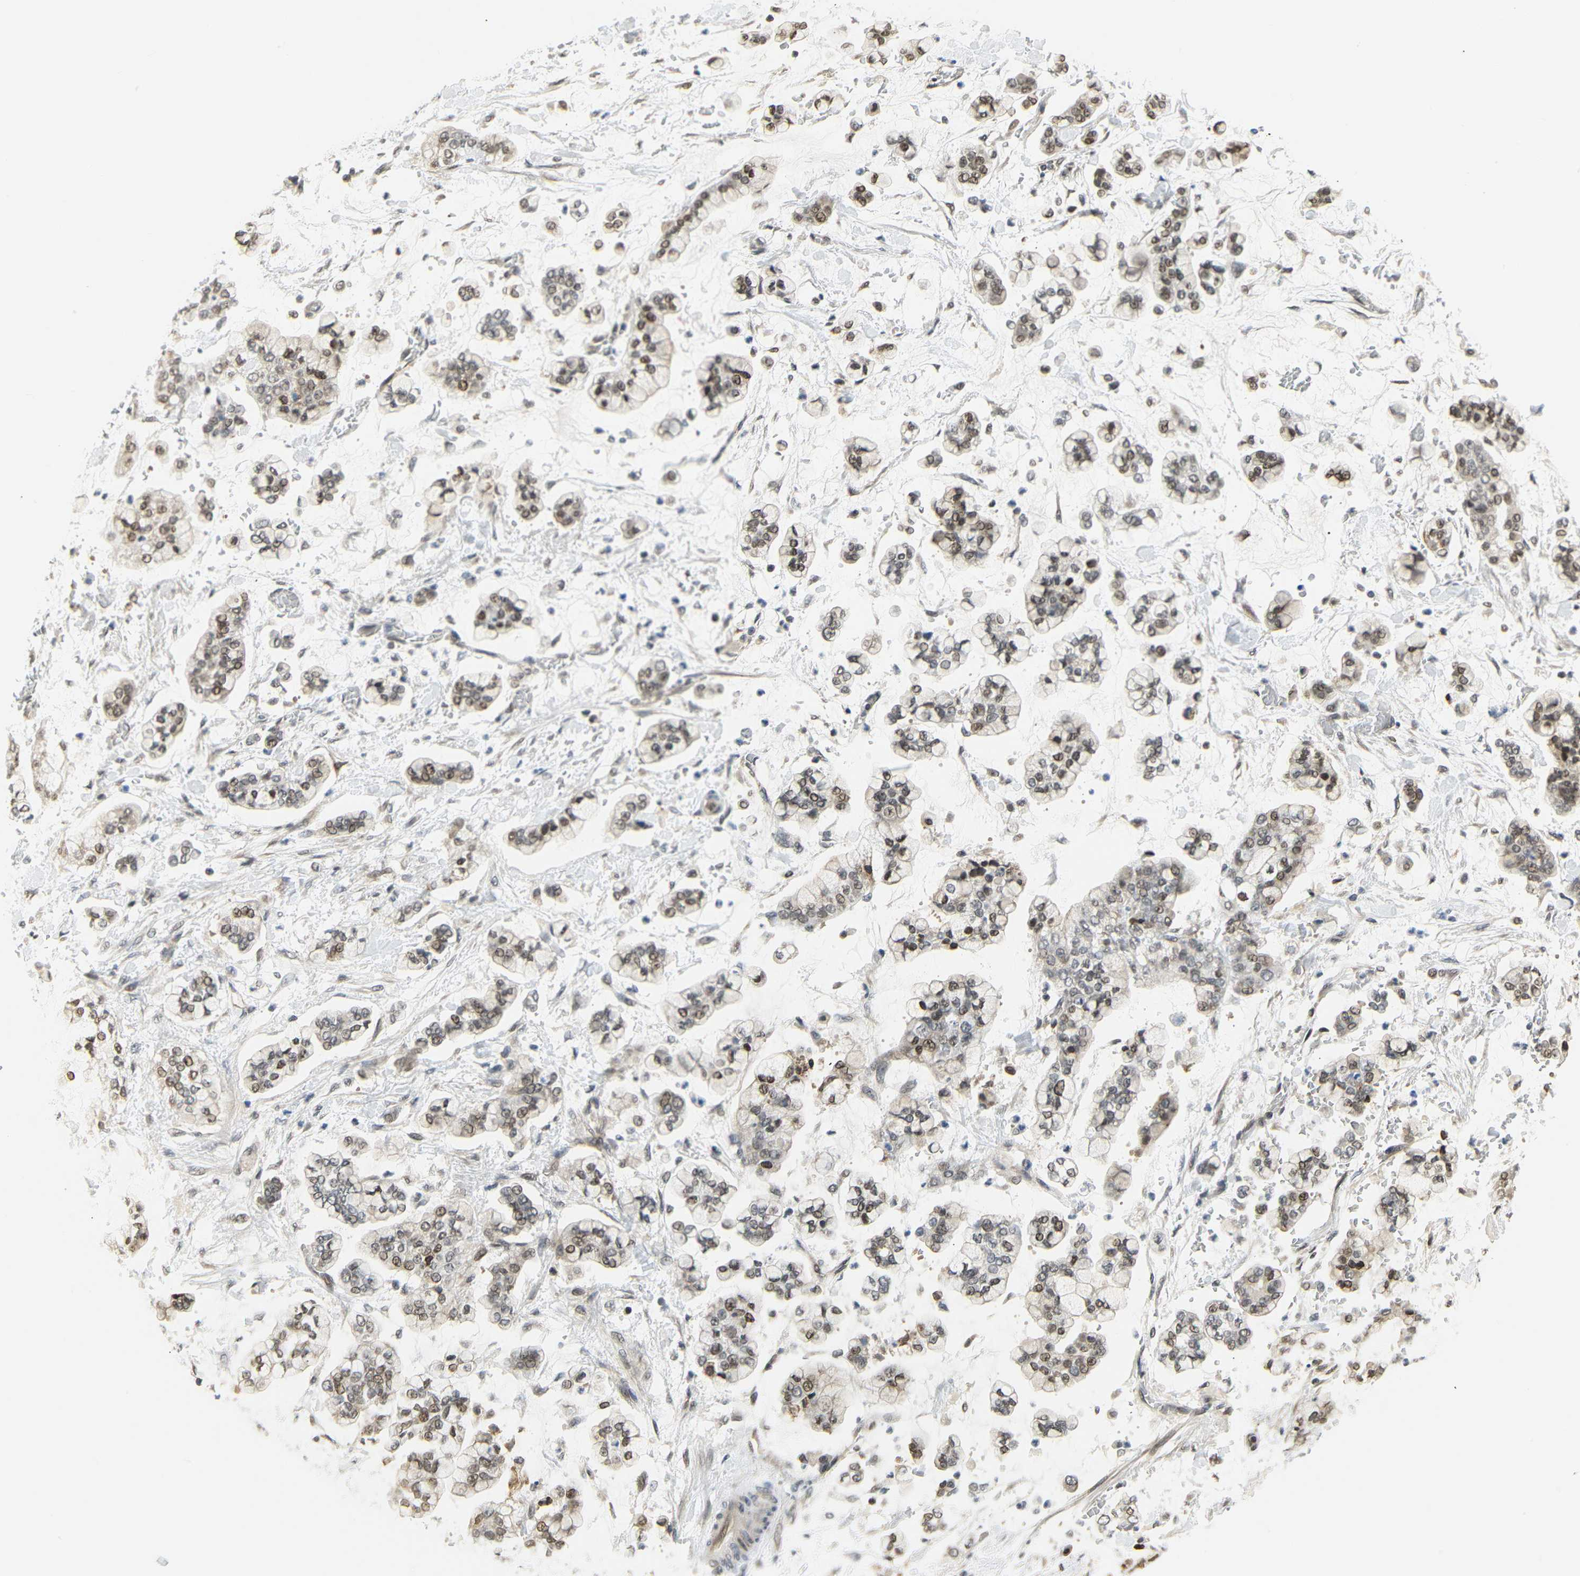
{"staining": {"intensity": "moderate", "quantity": ">75%", "location": "nuclear"}, "tissue": "stomach cancer", "cell_type": "Tumor cells", "image_type": "cancer", "snomed": [{"axis": "morphology", "description": "Normal tissue, NOS"}, {"axis": "morphology", "description": "Adenocarcinoma, NOS"}, {"axis": "topography", "description": "Stomach, upper"}, {"axis": "topography", "description": "Stomach"}], "caption": "Immunohistochemical staining of stomach adenocarcinoma exhibits medium levels of moderate nuclear expression in approximately >75% of tumor cells.", "gene": "IMPG2", "patient": {"sex": "male", "age": 76}}